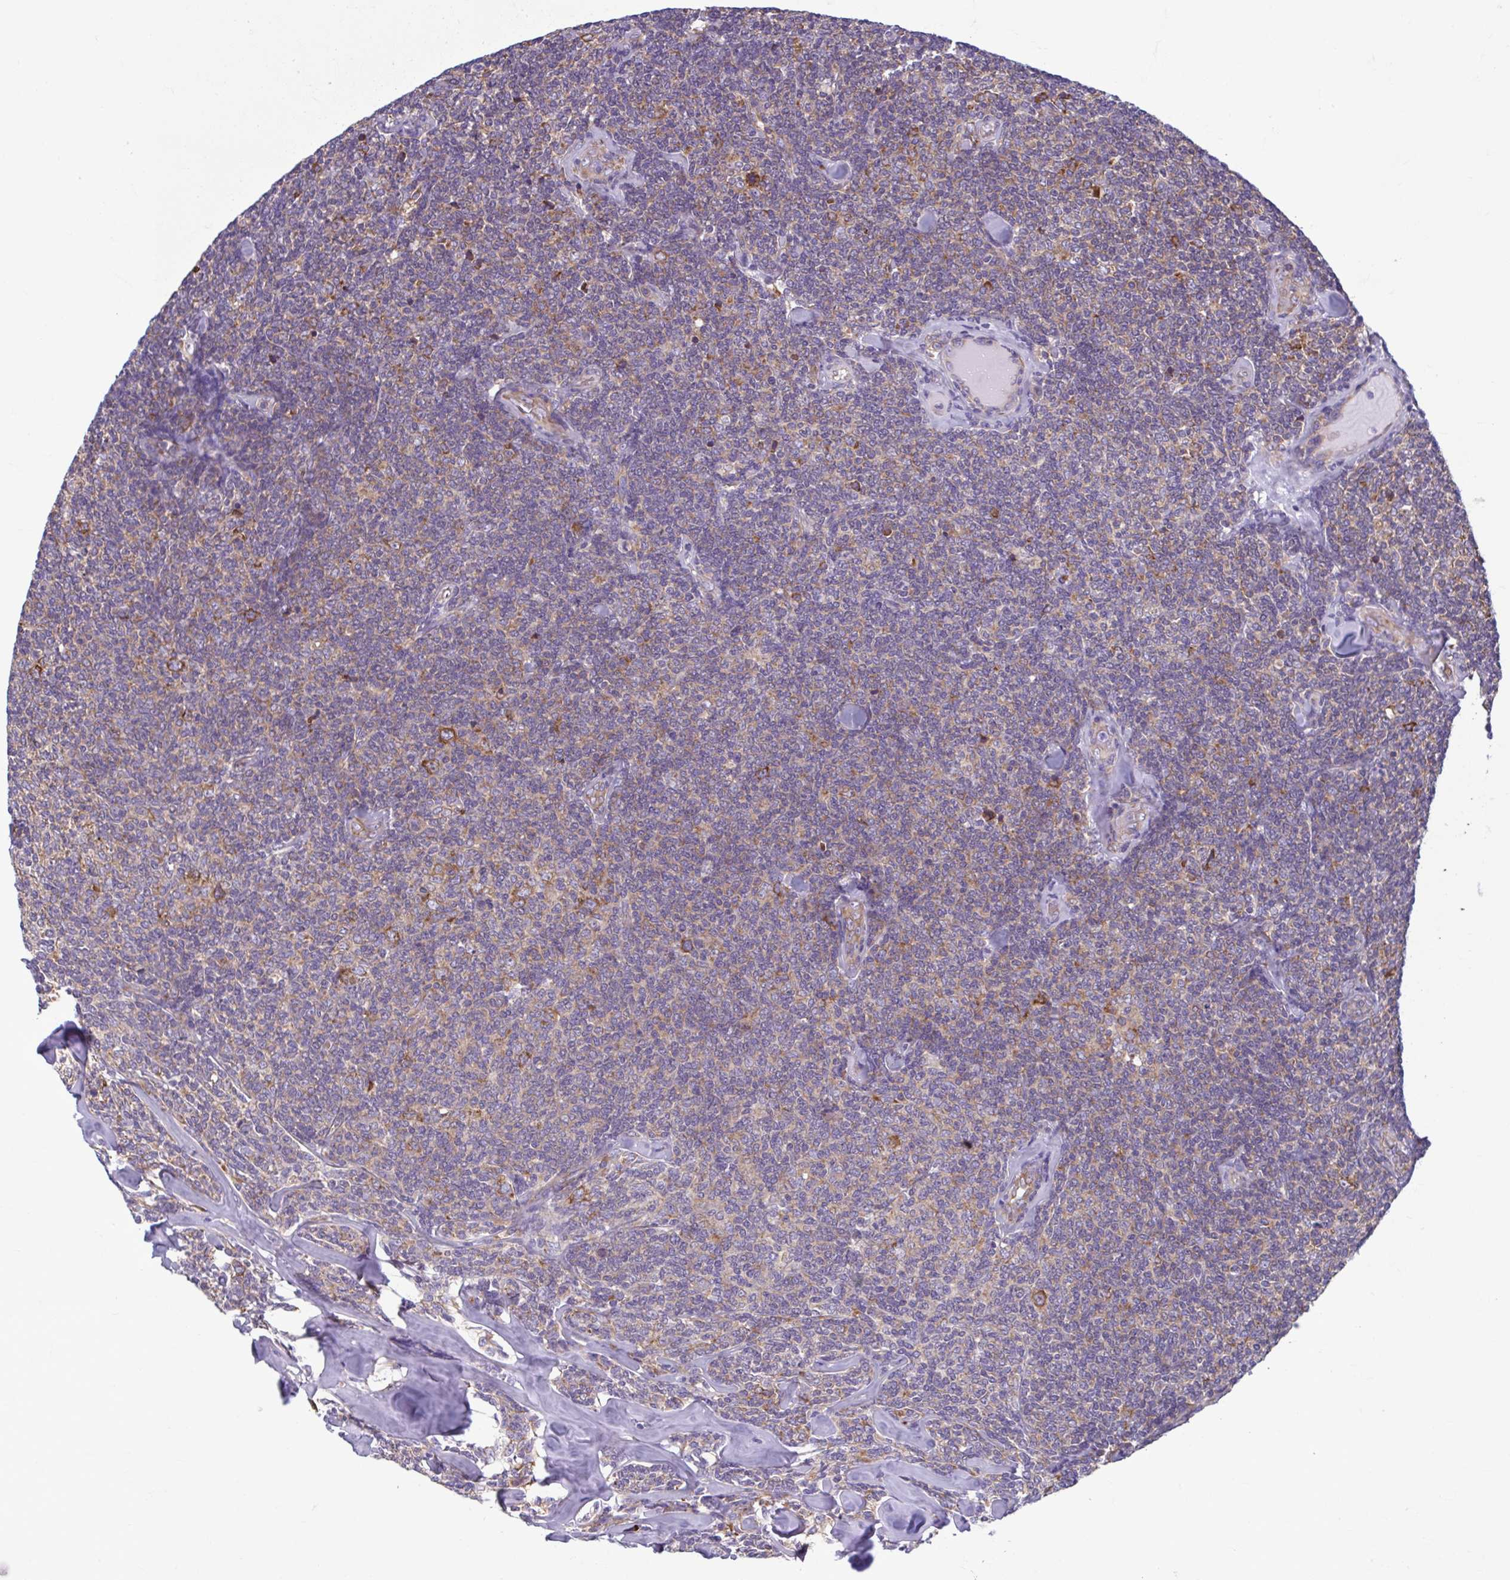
{"staining": {"intensity": "weak", "quantity": "<25%", "location": "cytoplasmic/membranous"}, "tissue": "lymphoma", "cell_type": "Tumor cells", "image_type": "cancer", "snomed": [{"axis": "morphology", "description": "Malignant lymphoma, non-Hodgkin's type, Low grade"}, {"axis": "topography", "description": "Lymph node"}], "caption": "This is a photomicrograph of IHC staining of low-grade malignant lymphoma, non-Hodgkin's type, which shows no positivity in tumor cells.", "gene": "RPS16", "patient": {"sex": "female", "age": 56}}